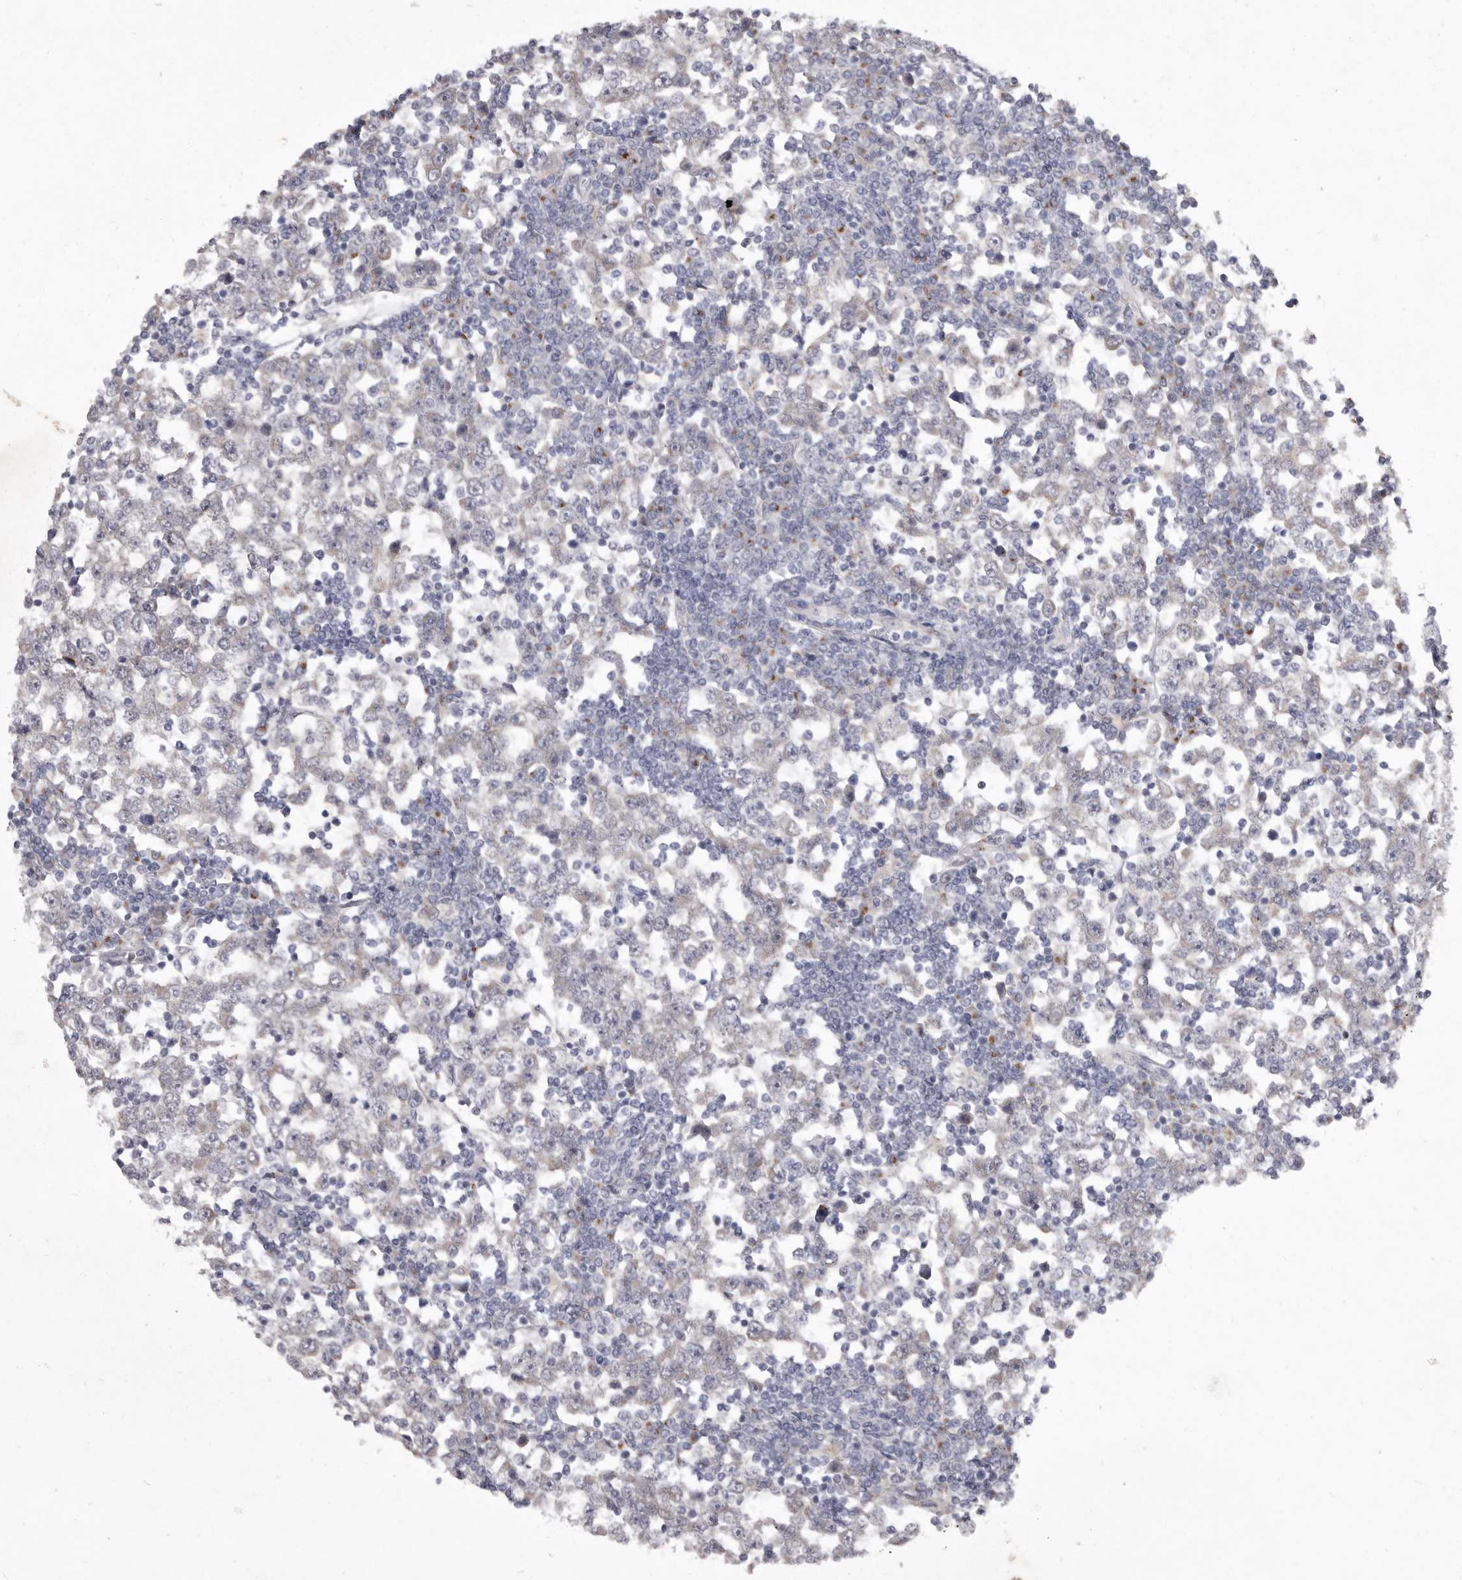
{"staining": {"intensity": "weak", "quantity": "<25%", "location": "cytoplasmic/membranous"}, "tissue": "testis cancer", "cell_type": "Tumor cells", "image_type": "cancer", "snomed": [{"axis": "morphology", "description": "Seminoma, NOS"}, {"axis": "topography", "description": "Testis"}], "caption": "Testis cancer stained for a protein using immunohistochemistry displays no positivity tumor cells.", "gene": "P2RX6", "patient": {"sex": "male", "age": 65}}